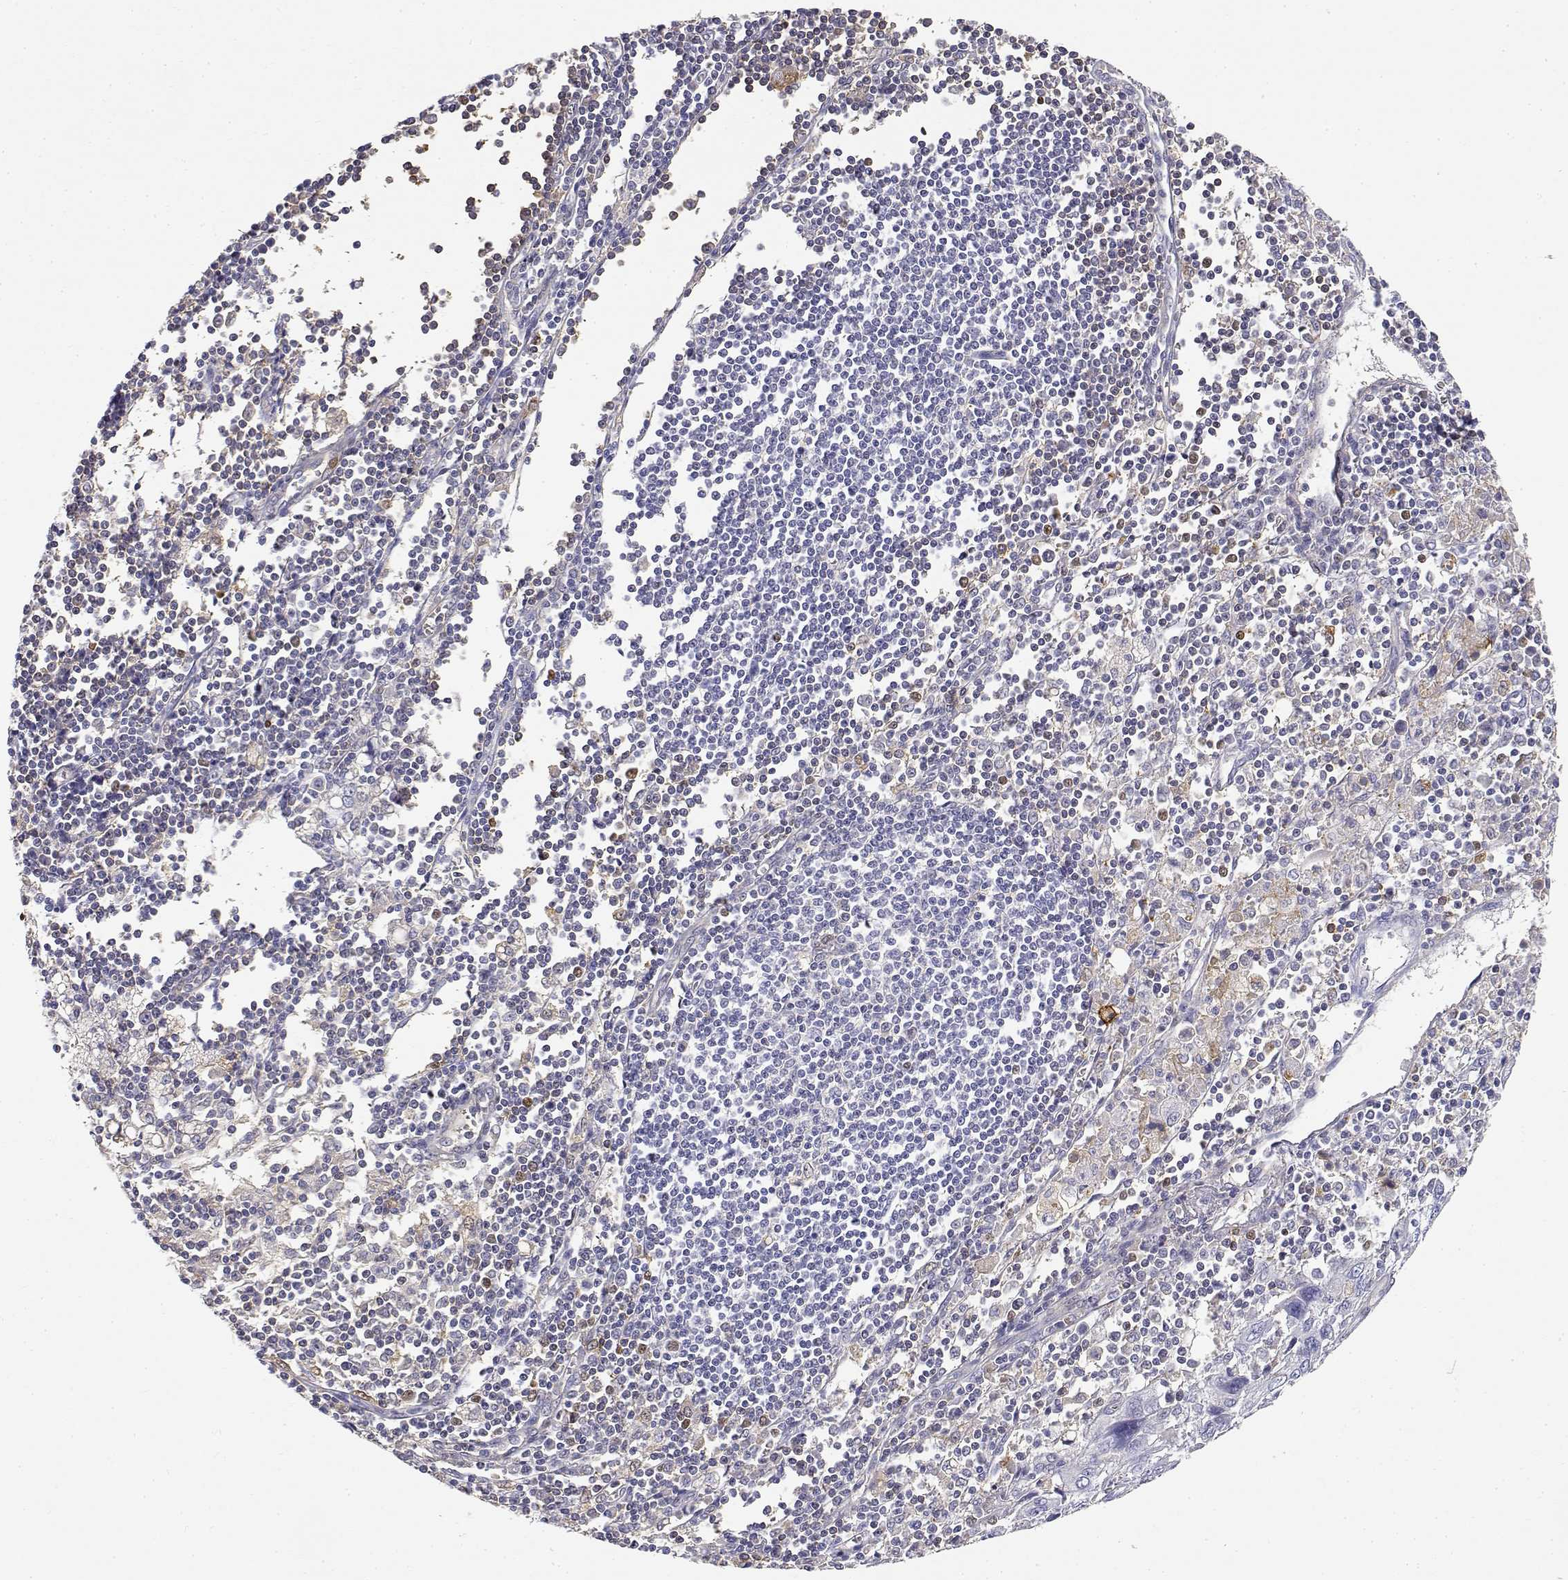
{"staining": {"intensity": "negative", "quantity": "none", "location": "none"}, "tissue": "pancreatic cancer", "cell_type": "Tumor cells", "image_type": "cancer", "snomed": [{"axis": "morphology", "description": "Adenocarcinoma, NOS"}, {"axis": "topography", "description": "Pancreas"}], "caption": "Tumor cells show no significant protein positivity in pancreatic cancer (adenocarcinoma).", "gene": "ADA", "patient": {"sex": "male", "age": 47}}